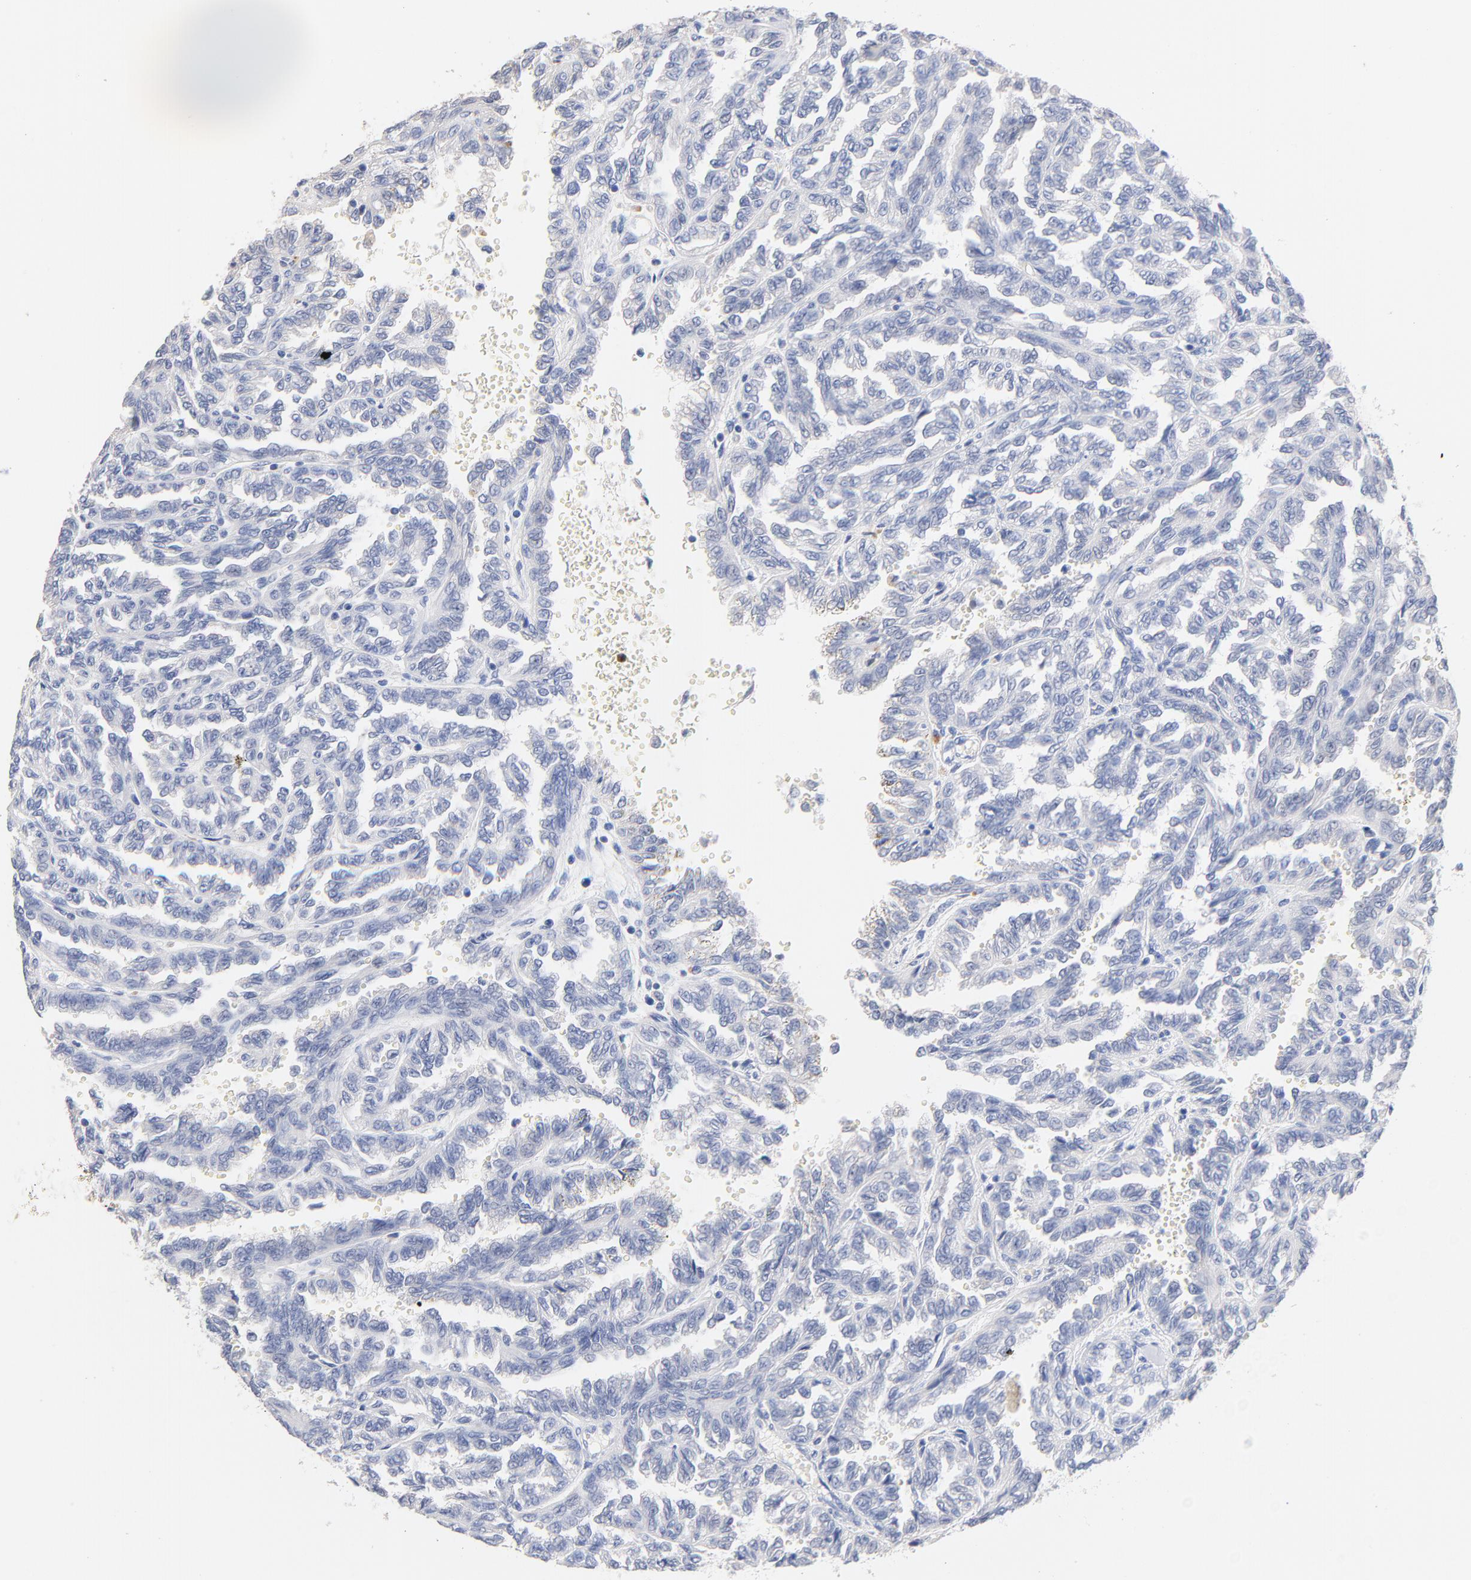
{"staining": {"intensity": "negative", "quantity": "none", "location": "none"}, "tissue": "renal cancer", "cell_type": "Tumor cells", "image_type": "cancer", "snomed": [{"axis": "morphology", "description": "Inflammation, NOS"}, {"axis": "morphology", "description": "Adenocarcinoma, NOS"}, {"axis": "topography", "description": "Kidney"}], "caption": "Immunohistochemistry of renal cancer shows no positivity in tumor cells.", "gene": "CPS1", "patient": {"sex": "male", "age": 68}}